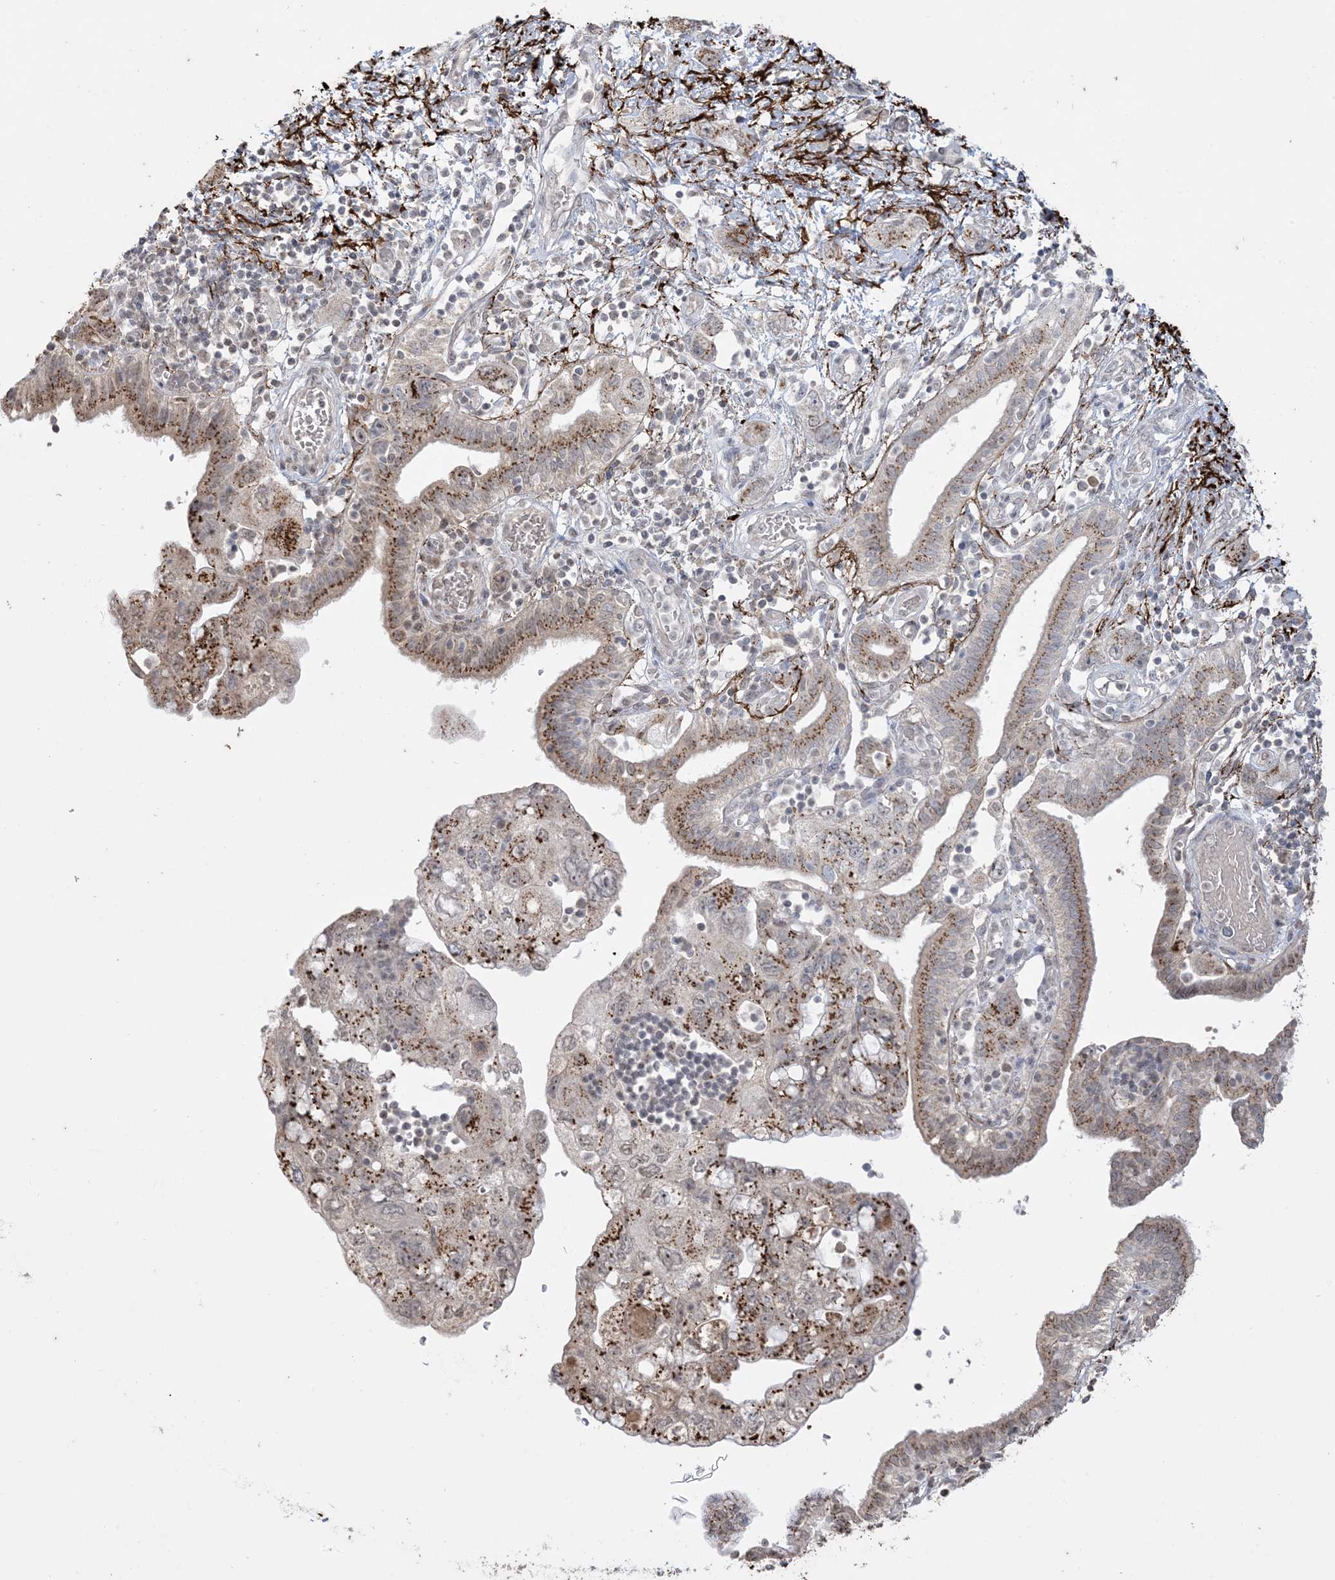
{"staining": {"intensity": "moderate", "quantity": ">75%", "location": "cytoplasmic/membranous"}, "tissue": "pancreatic cancer", "cell_type": "Tumor cells", "image_type": "cancer", "snomed": [{"axis": "morphology", "description": "Adenocarcinoma, NOS"}, {"axis": "topography", "description": "Pancreas"}], "caption": "IHC histopathology image of human pancreatic cancer stained for a protein (brown), which demonstrates medium levels of moderate cytoplasmic/membranous staining in approximately >75% of tumor cells.", "gene": "XRN1", "patient": {"sex": "female", "age": 73}}